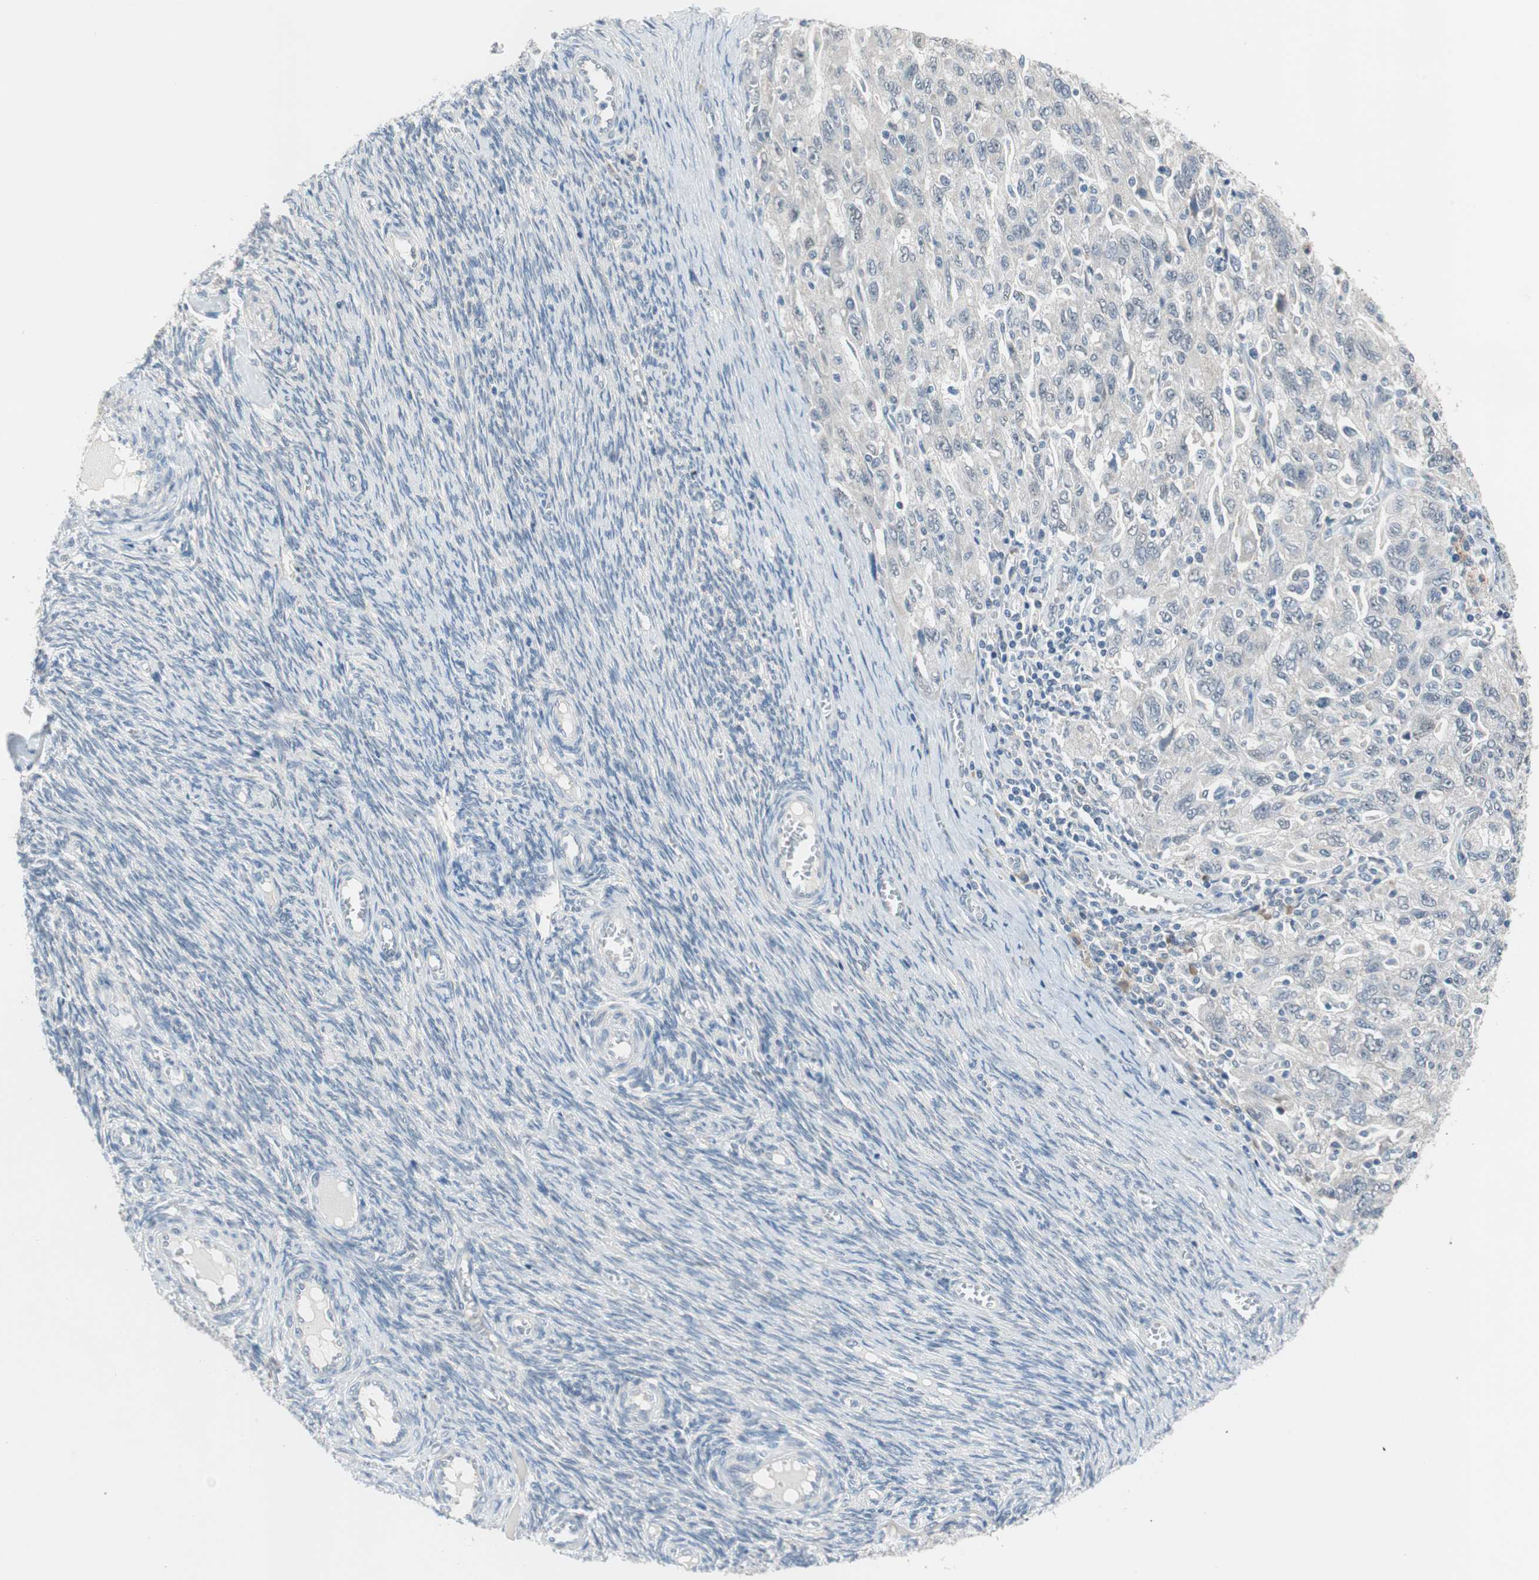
{"staining": {"intensity": "negative", "quantity": "none", "location": "none"}, "tissue": "ovarian cancer", "cell_type": "Tumor cells", "image_type": "cancer", "snomed": [{"axis": "morphology", "description": "Carcinoma, NOS"}, {"axis": "morphology", "description": "Cystadenocarcinoma, serous, NOS"}, {"axis": "topography", "description": "Ovary"}], "caption": "Immunohistochemistry (IHC) micrograph of neoplastic tissue: human ovarian serous cystadenocarcinoma stained with DAB shows no significant protein expression in tumor cells. Nuclei are stained in blue.", "gene": "GRHL1", "patient": {"sex": "female", "age": 69}}